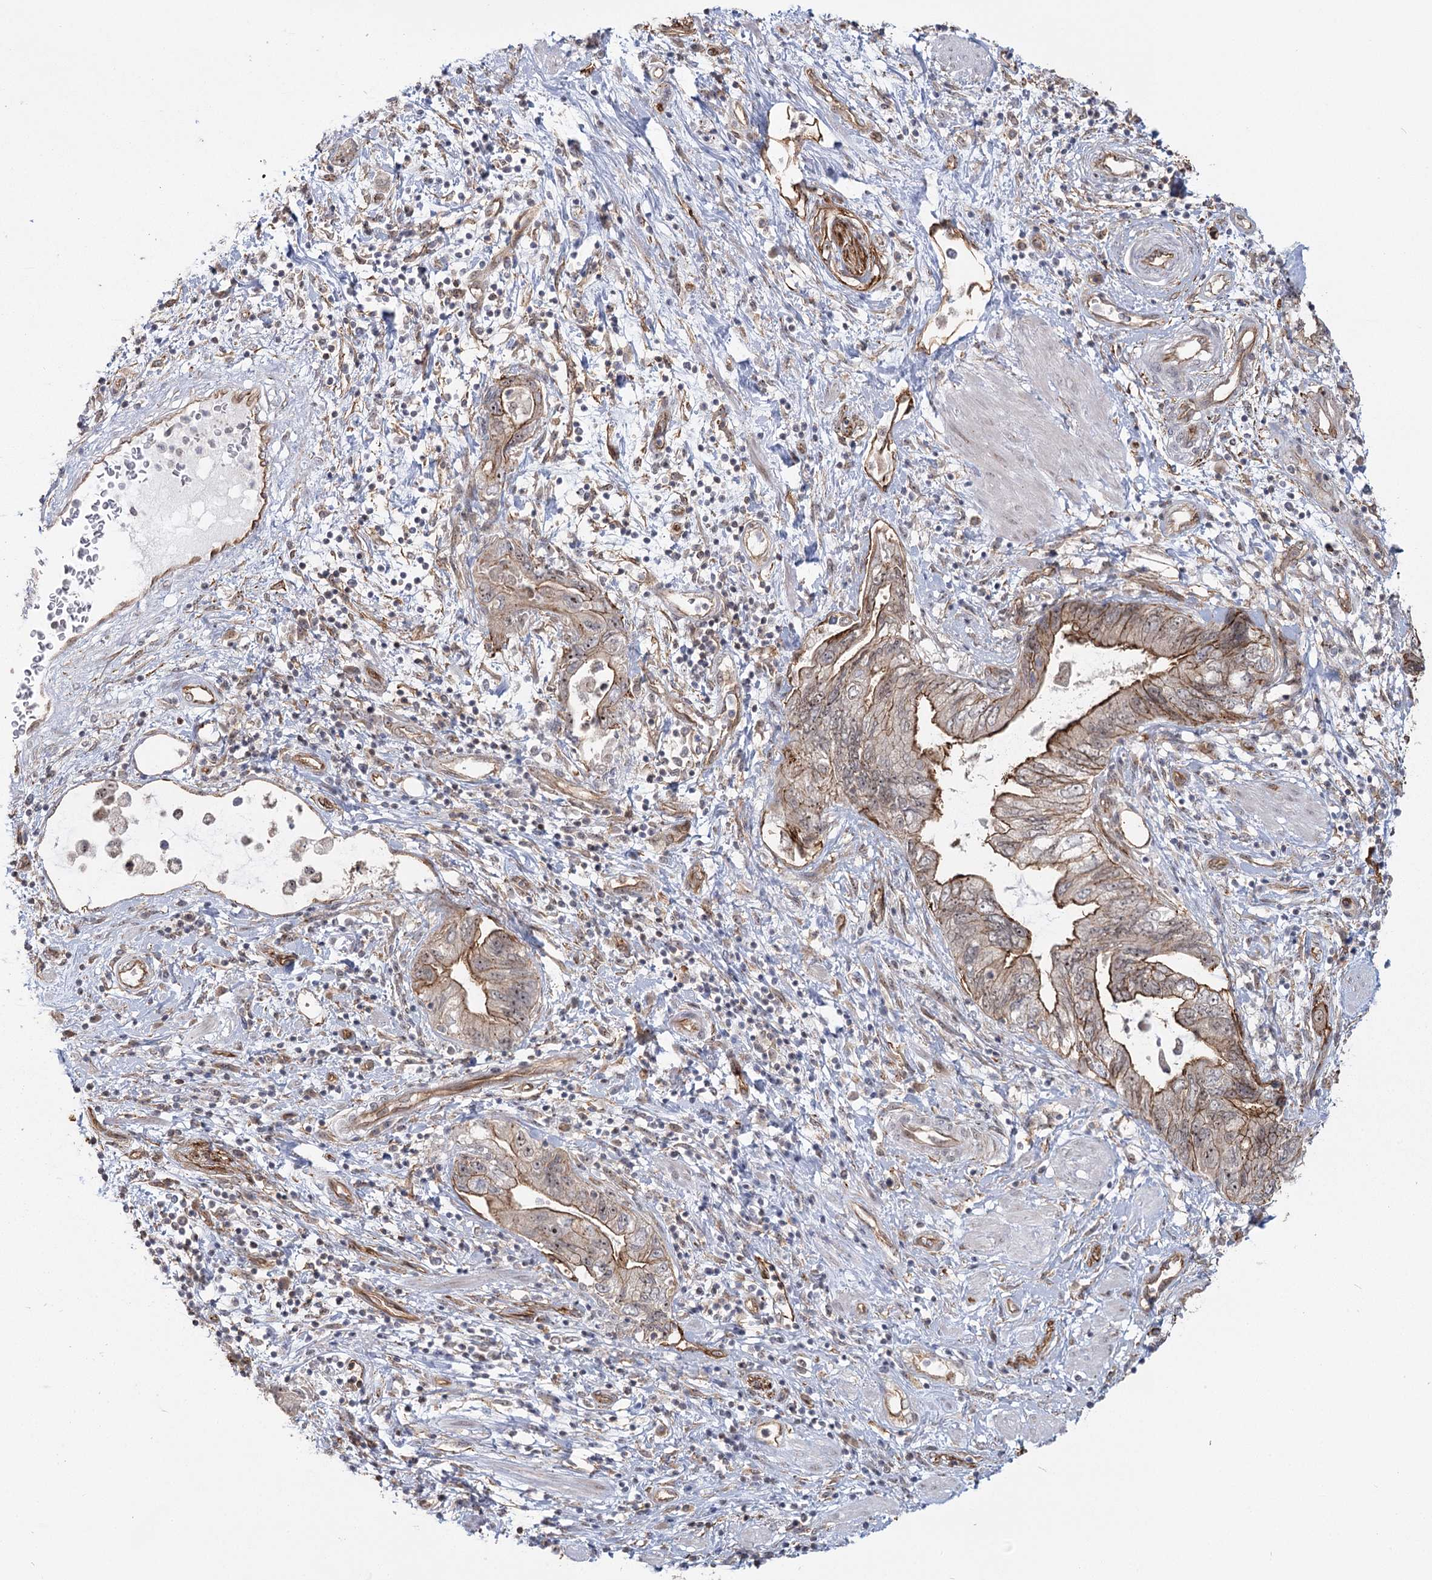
{"staining": {"intensity": "moderate", "quantity": ">75%", "location": "cytoplasmic/membranous,nuclear"}, "tissue": "pancreatic cancer", "cell_type": "Tumor cells", "image_type": "cancer", "snomed": [{"axis": "morphology", "description": "Adenocarcinoma, NOS"}, {"axis": "topography", "description": "Pancreas"}], "caption": "Moderate cytoplasmic/membranous and nuclear protein positivity is present in approximately >75% of tumor cells in pancreatic cancer. (IHC, brightfield microscopy, high magnification).", "gene": "RPP14", "patient": {"sex": "female", "age": 73}}